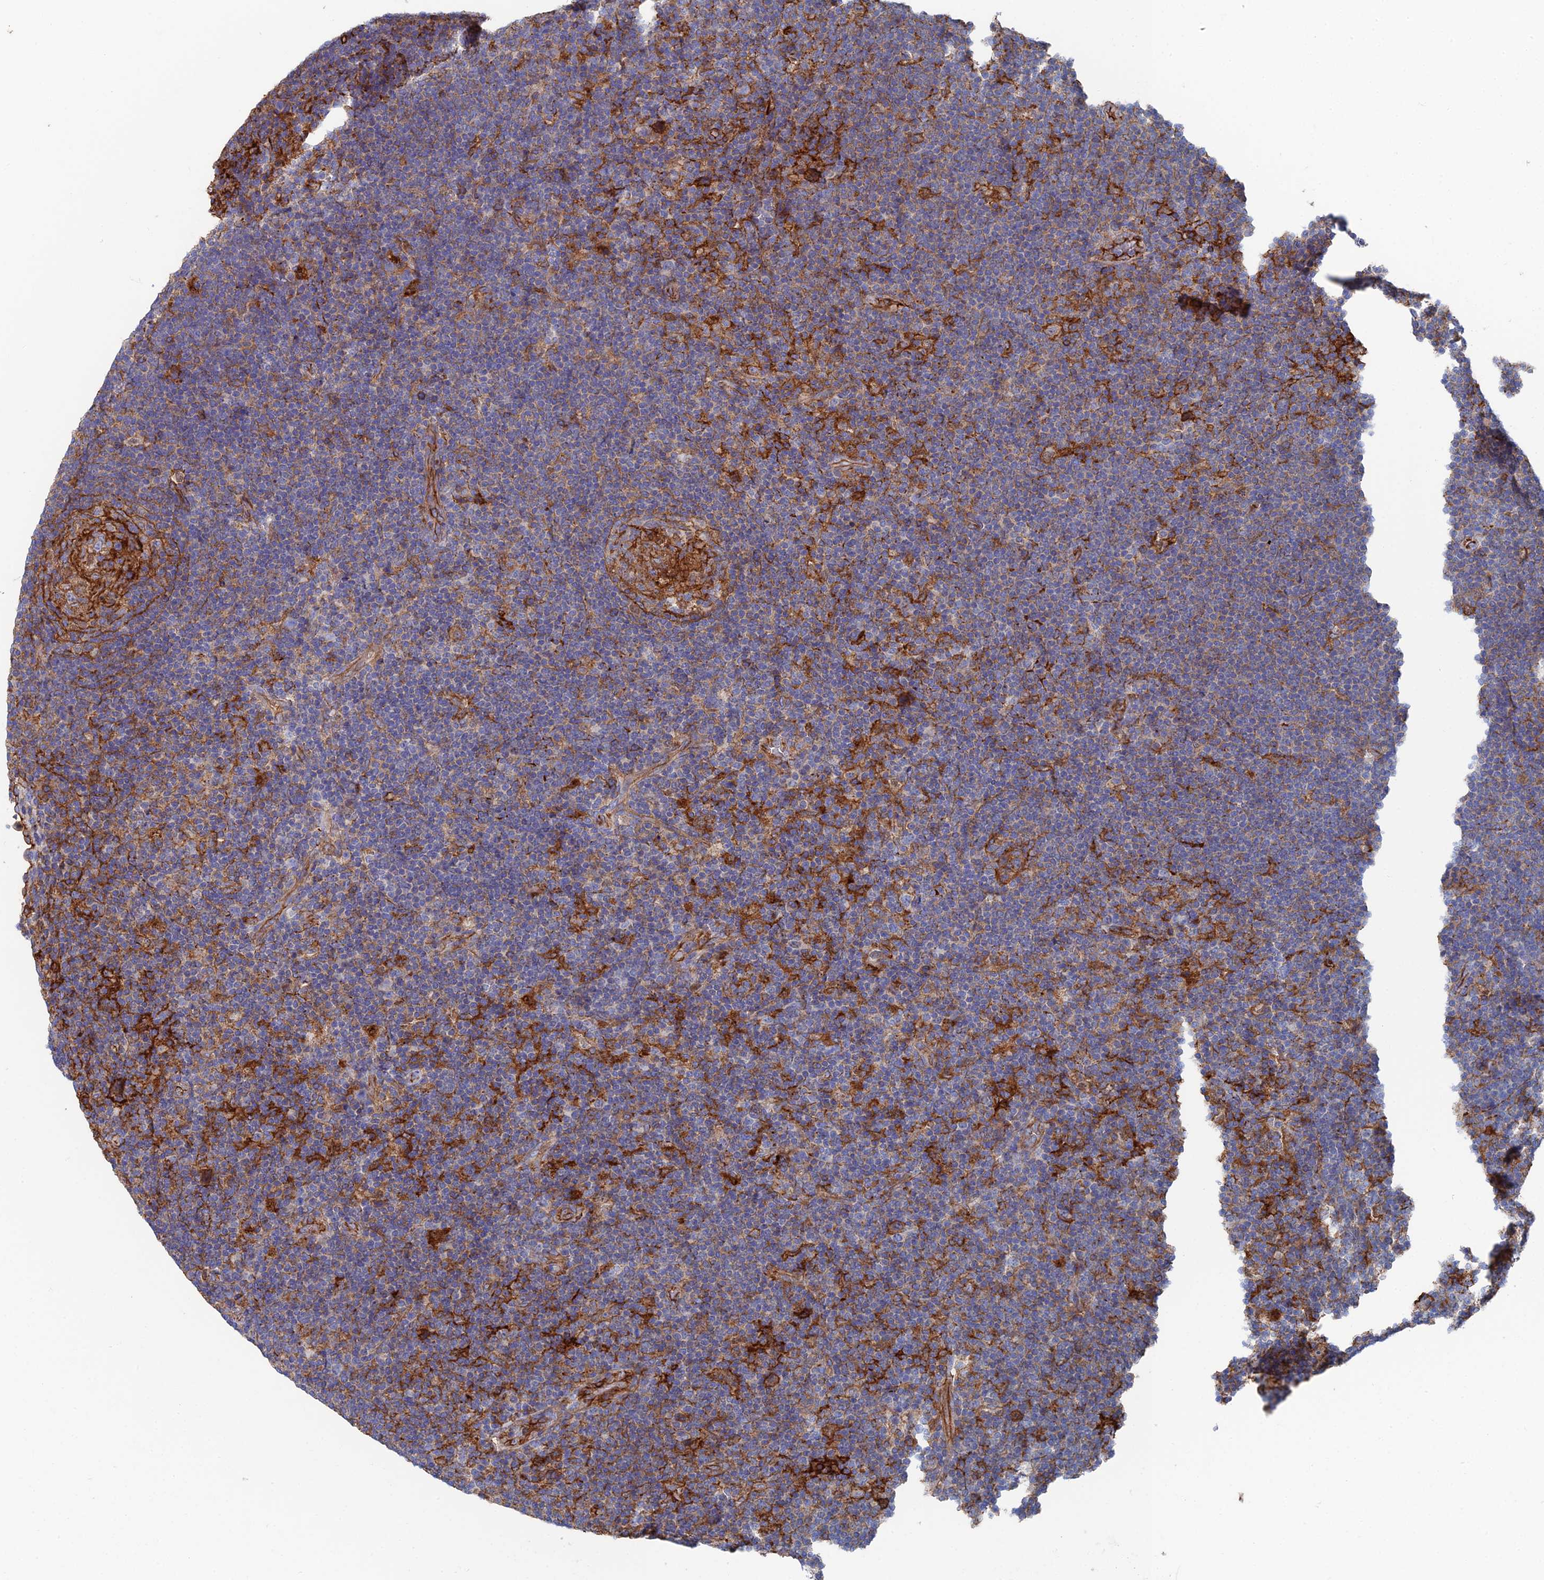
{"staining": {"intensity": "weak", "quantity": "<25%", "location": "cytoplasmic/membranous"}, "tissue": "lymphoma", "cell_type": "Tumor cells", "image_type": "cancer", "snomed": [{"axis": "morphology", "description": "Hodgkin's disease, NOS"}, {"axis": "topography", "description": "Lymph node"}], "caption": "DAB immunohistochemical staining of human lymphoma exhibits no significant staining in tumor cells.", "gene": "SNX11", "patient": {"sex": "female", "age": 57}}